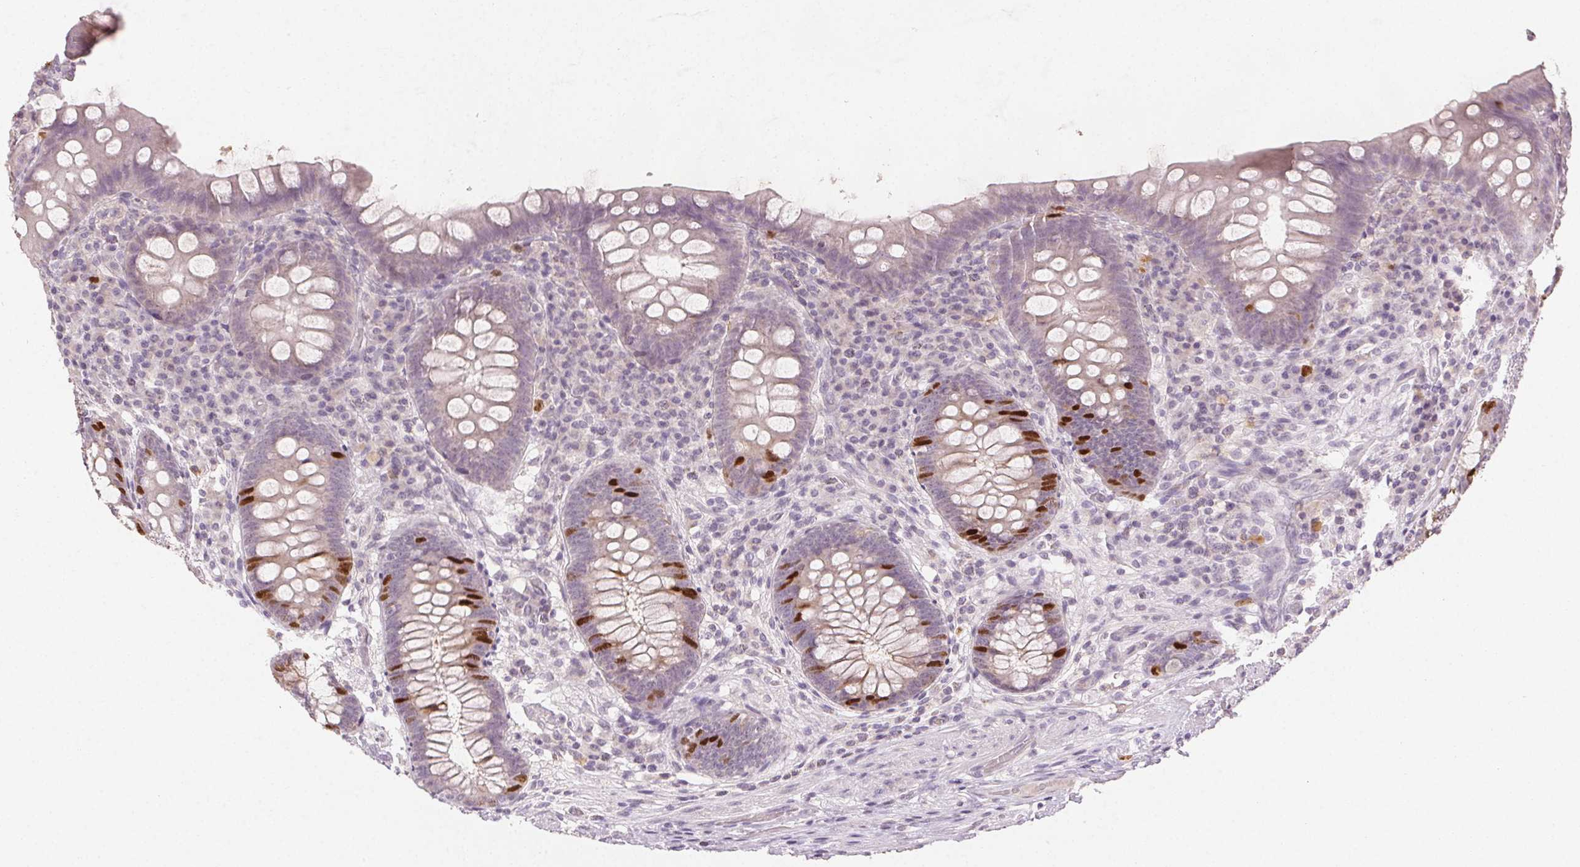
{"staining": {"intensity": "moderate", "quantity": "25%-75%", "location": "nuclear"}, "tissue": "appendix", "cell_type": "Glandular cells", "image_type": "normal", "snomed": [{"axis": "morphology", "description": "Normal tissue, NOS"}, {"axis": "topography", "description": "Appendix"}], "caption": "Unremarkable appendix was stained to show a protein in brown. There is medium levels of moderate nuclear expression in approximately 25%-75% of glandular cells.", "gene": "ANLN", "patient": {"sex": "male", "age": 71}}